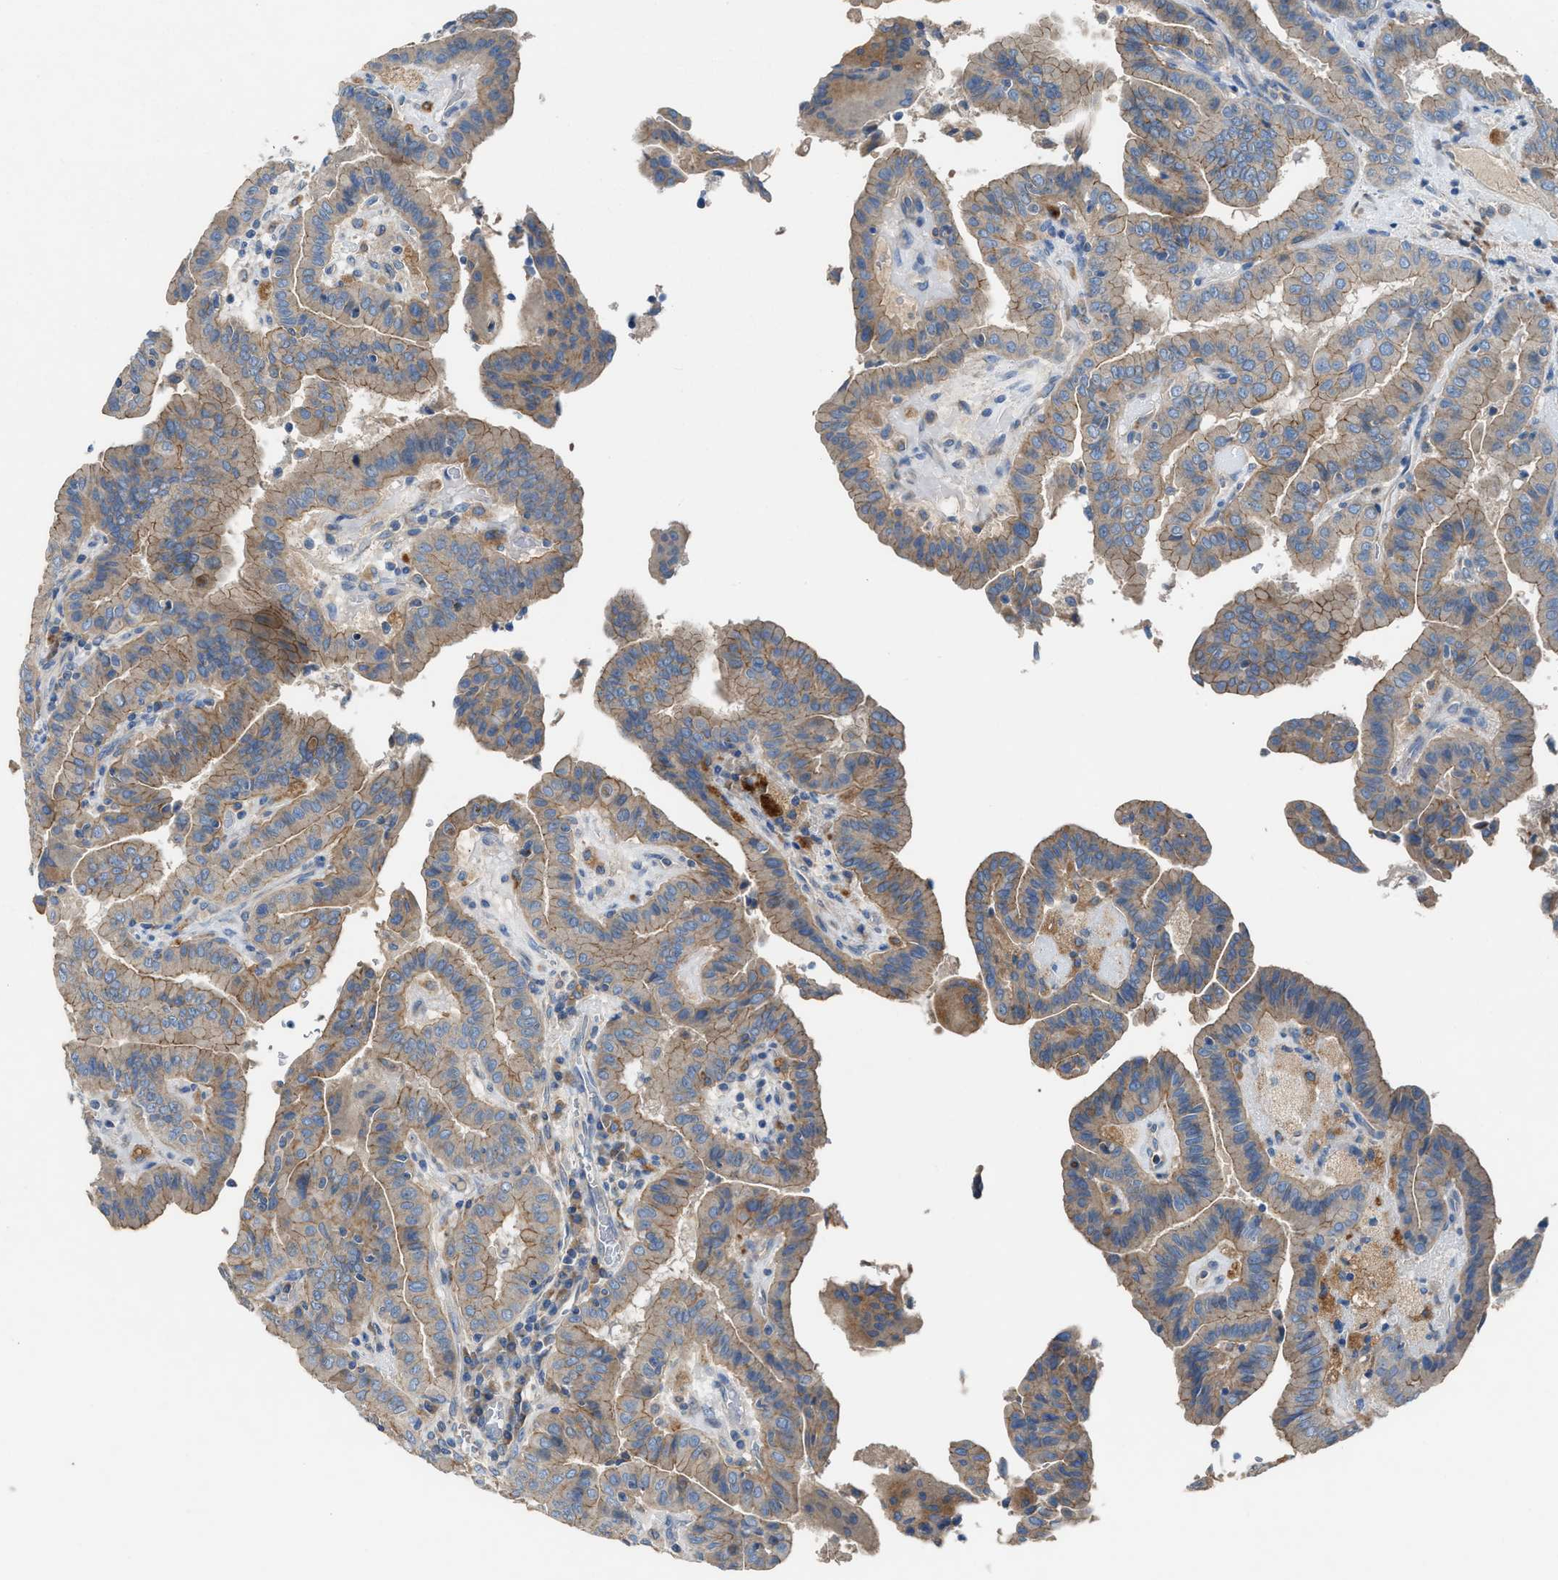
{"staining": {"intensity": "weak", "quantity": ">75%", "location": "cytoplasmic/membranous"}, "tissue": "thyroid cancer", "cell_type": "Tumor cells", "image_type": "cancer", "snomed": [{"axis": "morphology", "description": "Papillary adenocarcinoma, NOS"}, {"axis": "topography", "description": "Thyroid gland"}], "caption": "Papillary adenocarcinoma (thyroid) was stained to show a protein in brown. There is low levels of weak cytoplasmic/membranous staining in about >75% of tumor cells.", "gene": "AOAH", "patient": {"sex": "male", "age": 33}}